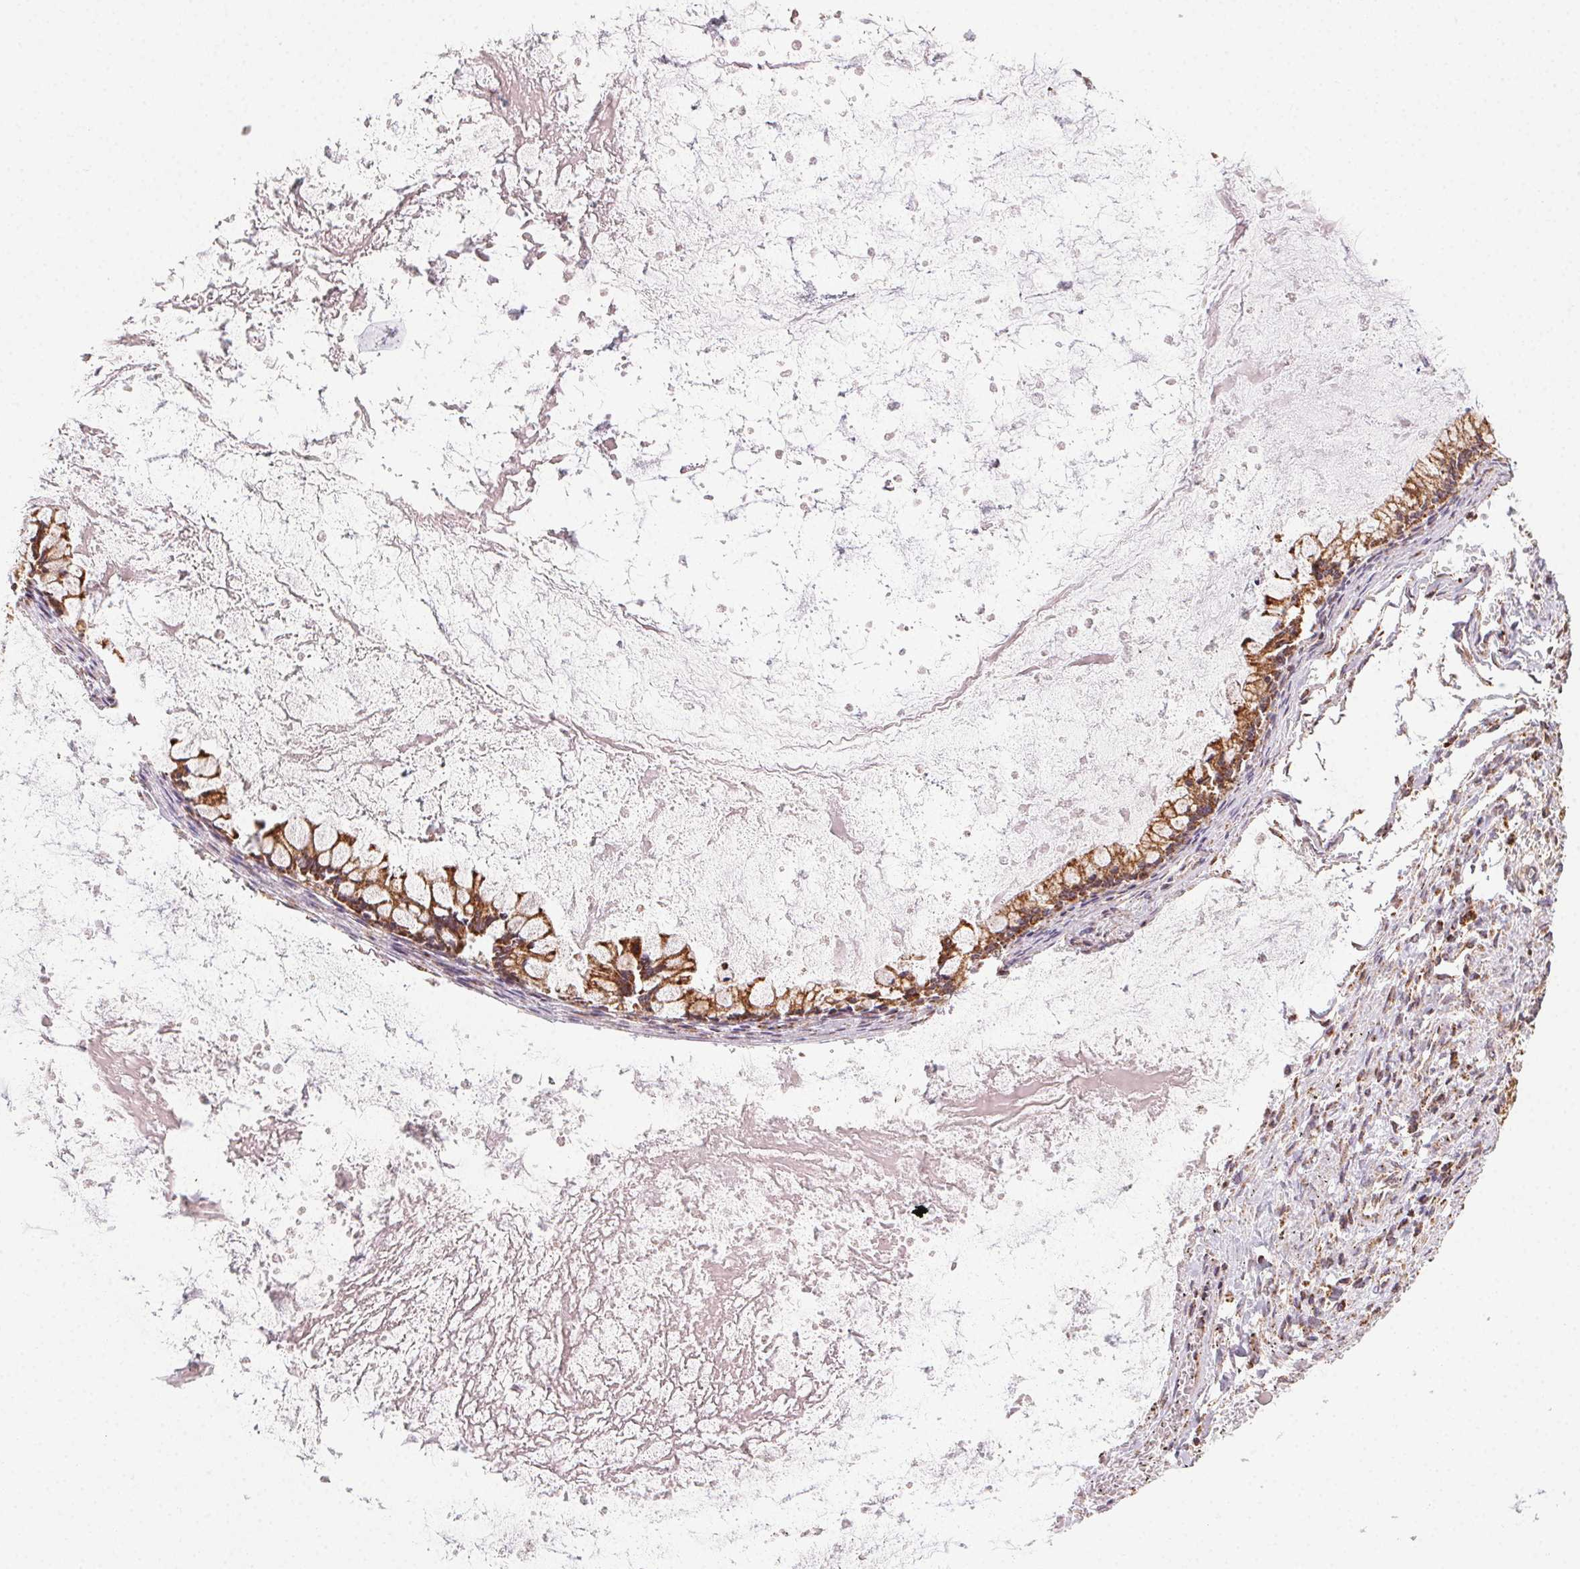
{"staining": {"intensity": "strong", "quantity": ">75%", "location": "cytoplasmic/membranous"}, "tissue": "ovarian cancer", "cell_type": "Tumor cells", "image_type": "cancer", "snomed": [{"axis": "morphology", "description": "Cystadenocarcinoma, mucinous, NOS"}, {"axis": "topography", "description": "Ovary"}], "caption": "Immunohistochemical staining of human mucinous cystadenocarcinoma (ovarian) reveals high levels of strong cytoplasmic/membranous protein positivity in about >75% of tumor cells.", "gene": "CLPB", "patient": {"sex": "female", "age": 67}}